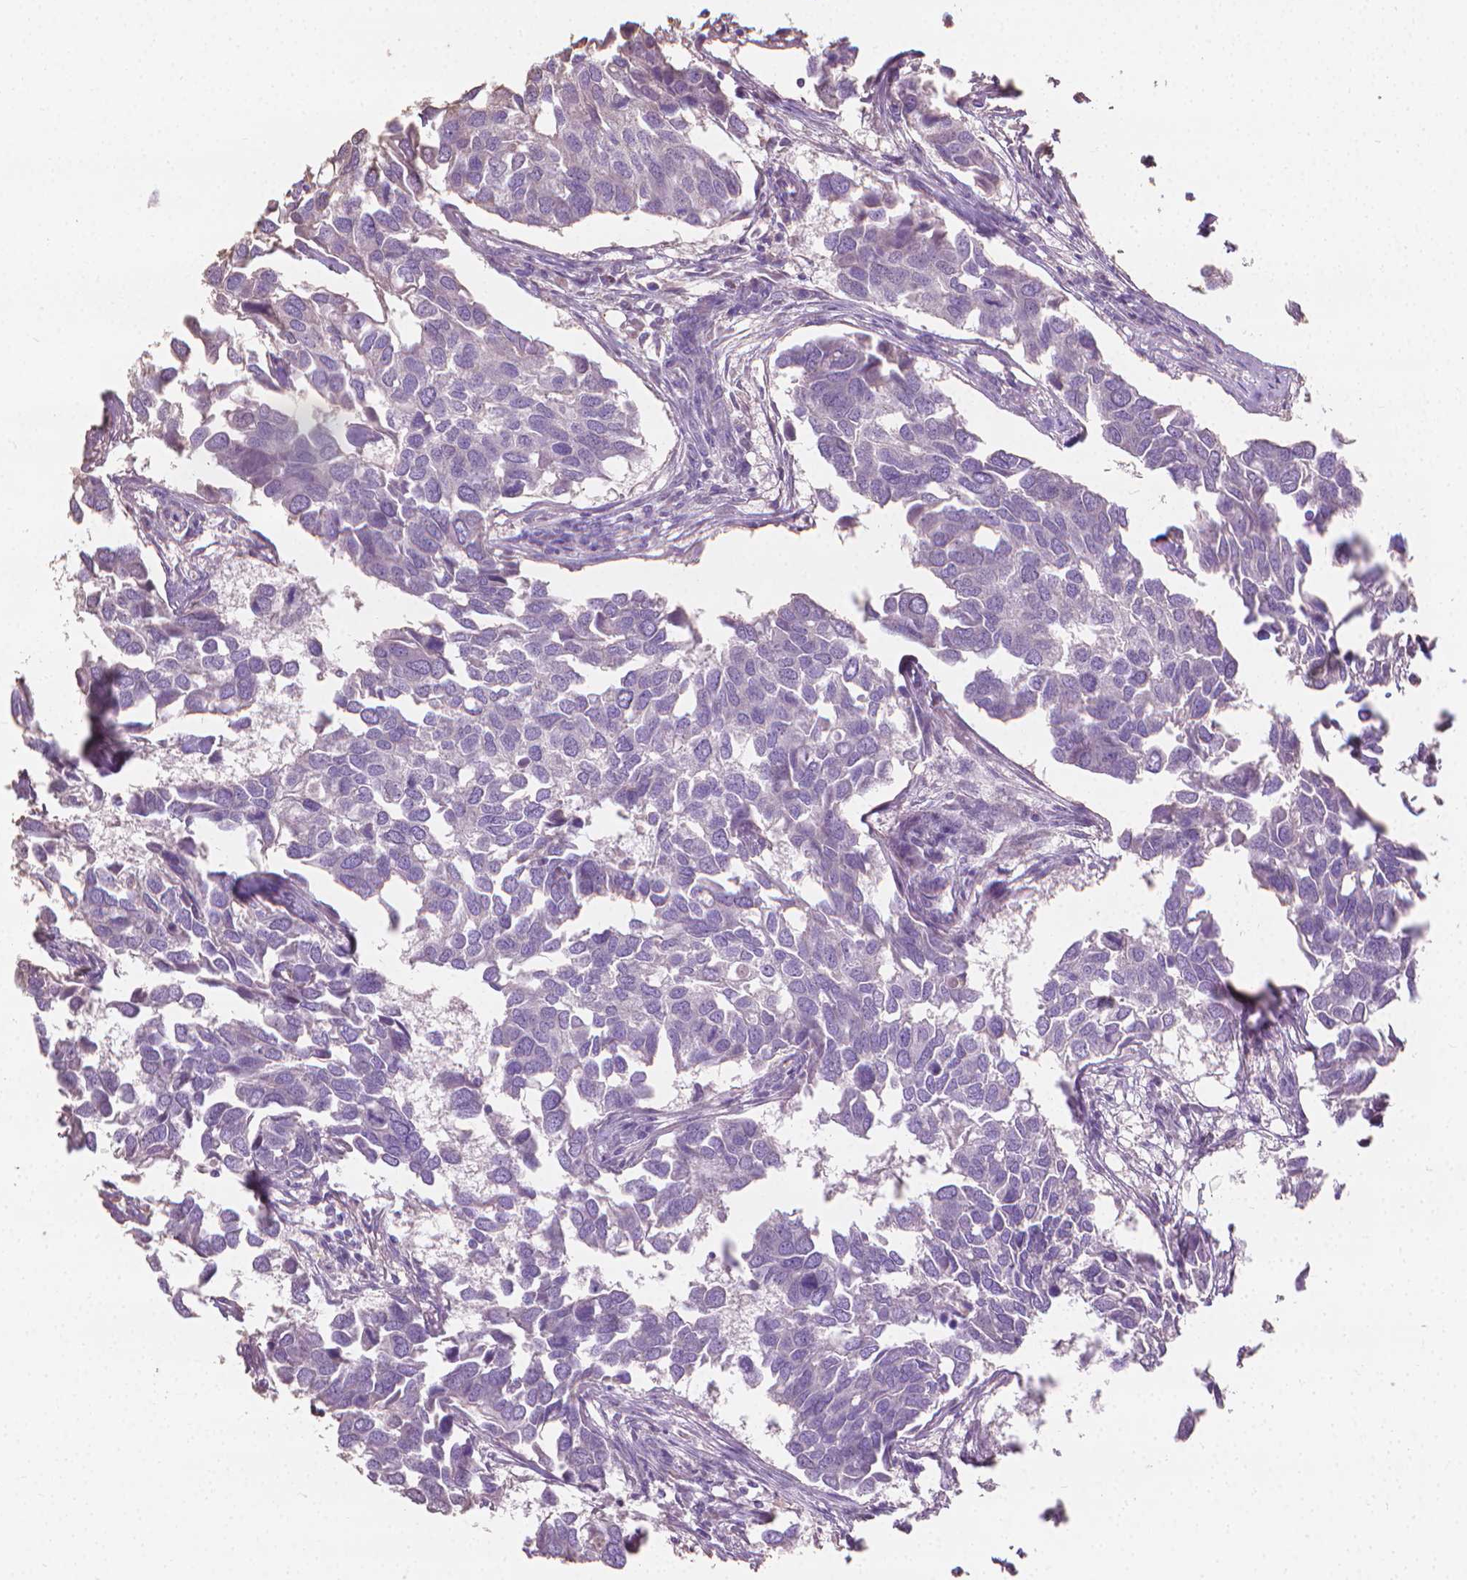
{"staining": {"intensity": "negative", "quantity": "none", "location": "none"}, "tissue": "breast cancer", "cell_type": "Tumor cells", "image_type": "cancer", "snomed": [{"axis": "morphology", "description": "Duct carcinoma"}, {"axis": "topography", "description": "Breast"}], "caption": "Tumor cells are negative for brown protein staining in breast cancer.", "gene": "CABCOCO1", "patient": {"sex": "female", "age": 83}}